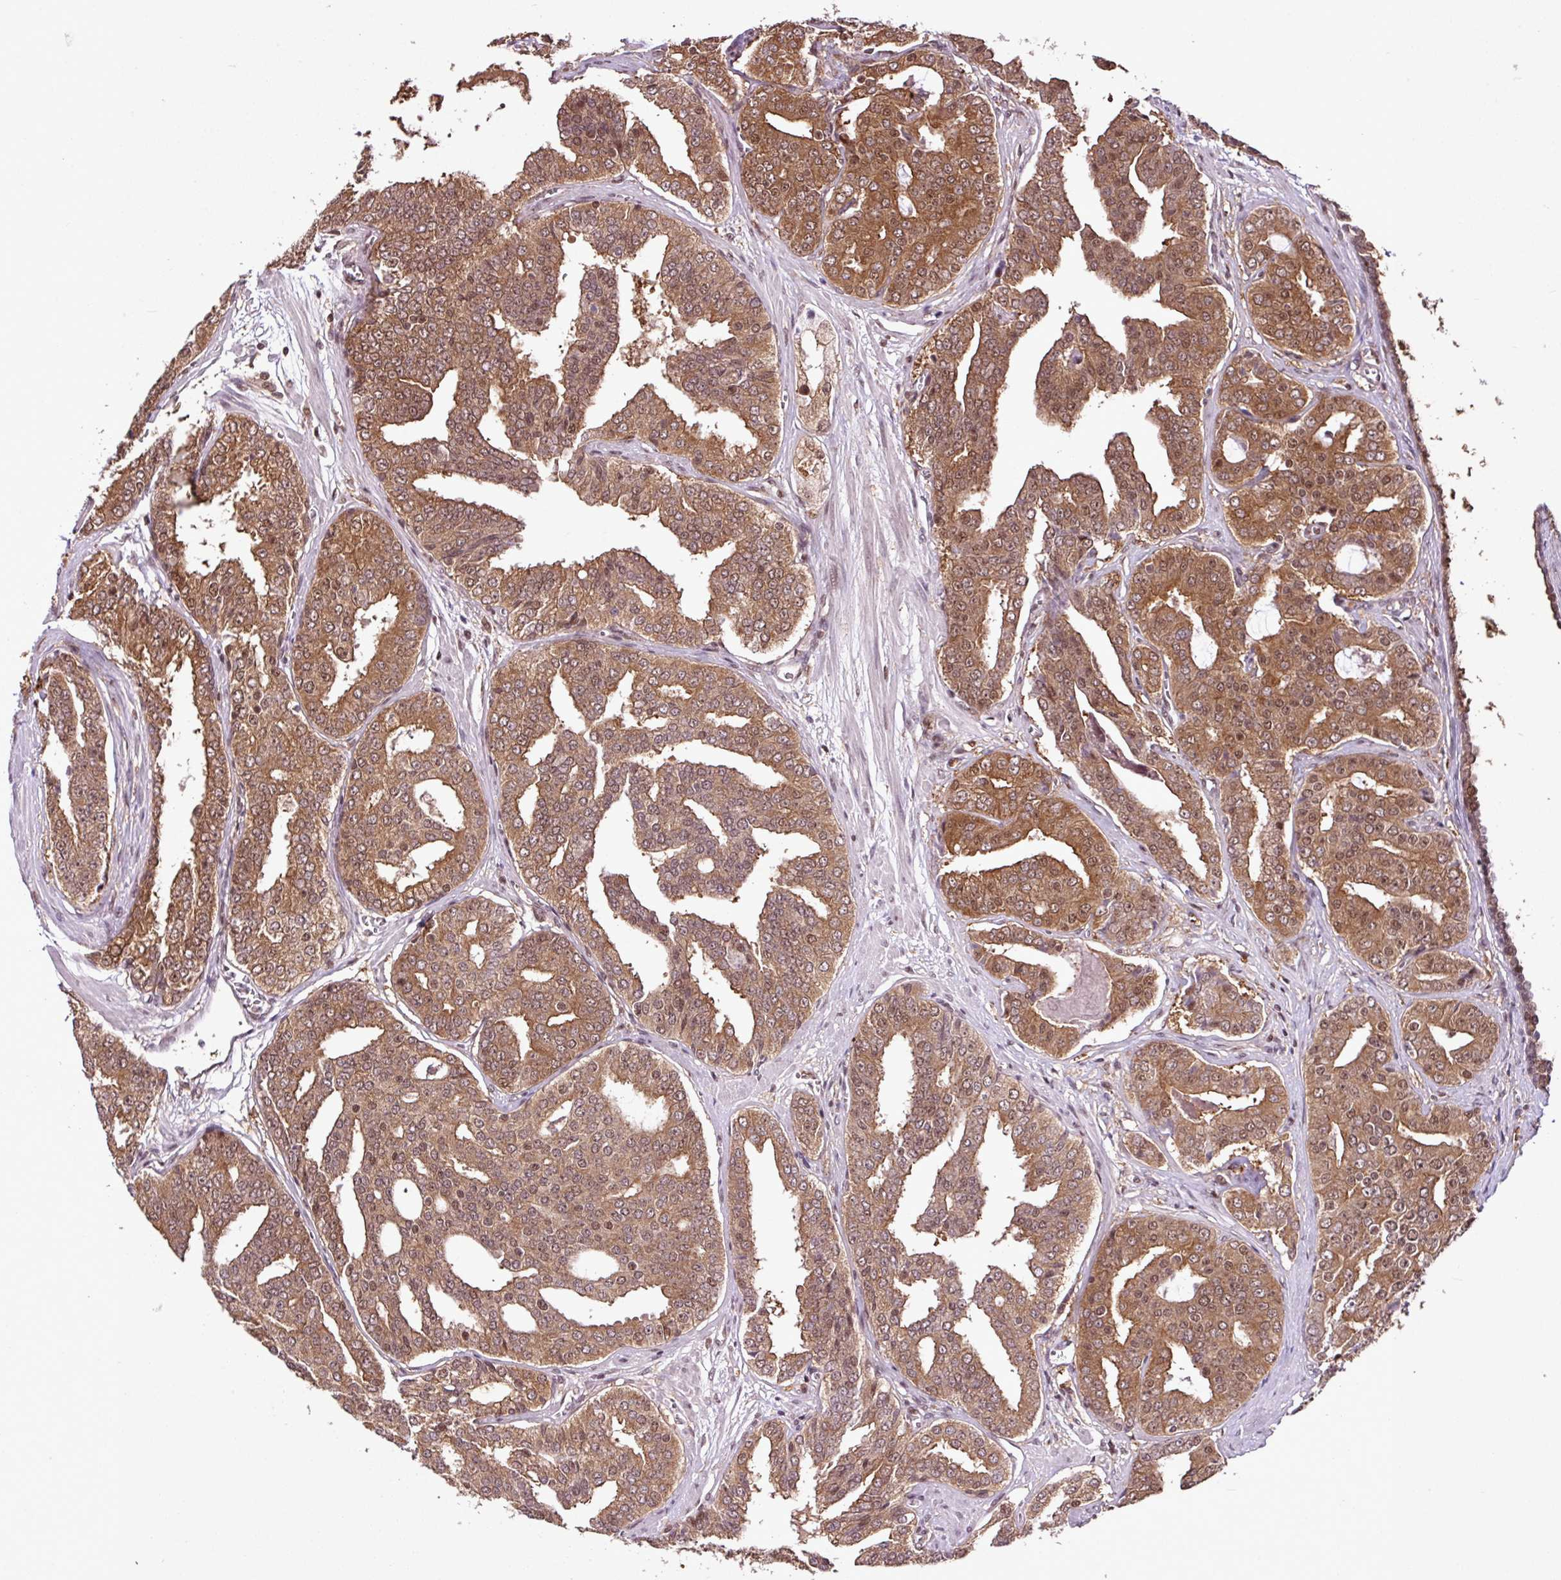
{"staining": {"intensity": "moderate", "quantity": ">75%", "location": "cytoplasmic/membranous,nuclear"}, "tissue": "prostate cancer", "cell_type": "Tumor cells", "image_type": "cancer", "snomed": [{"axis": "morphology", "description": "Adenocarcinoma, High grade"}, {"axis": "topography", "description": "Prostate"}], "caption": "Prostate cancer (high-grade adenocarcinoma) stained with DAB IHC shows medium levels of moderate cytoplasmic/membranous and nuclear positivity in about >75% of tumor cells.", "gene": "ITPKC", "patient": {"sex": "male", "age": 71}}